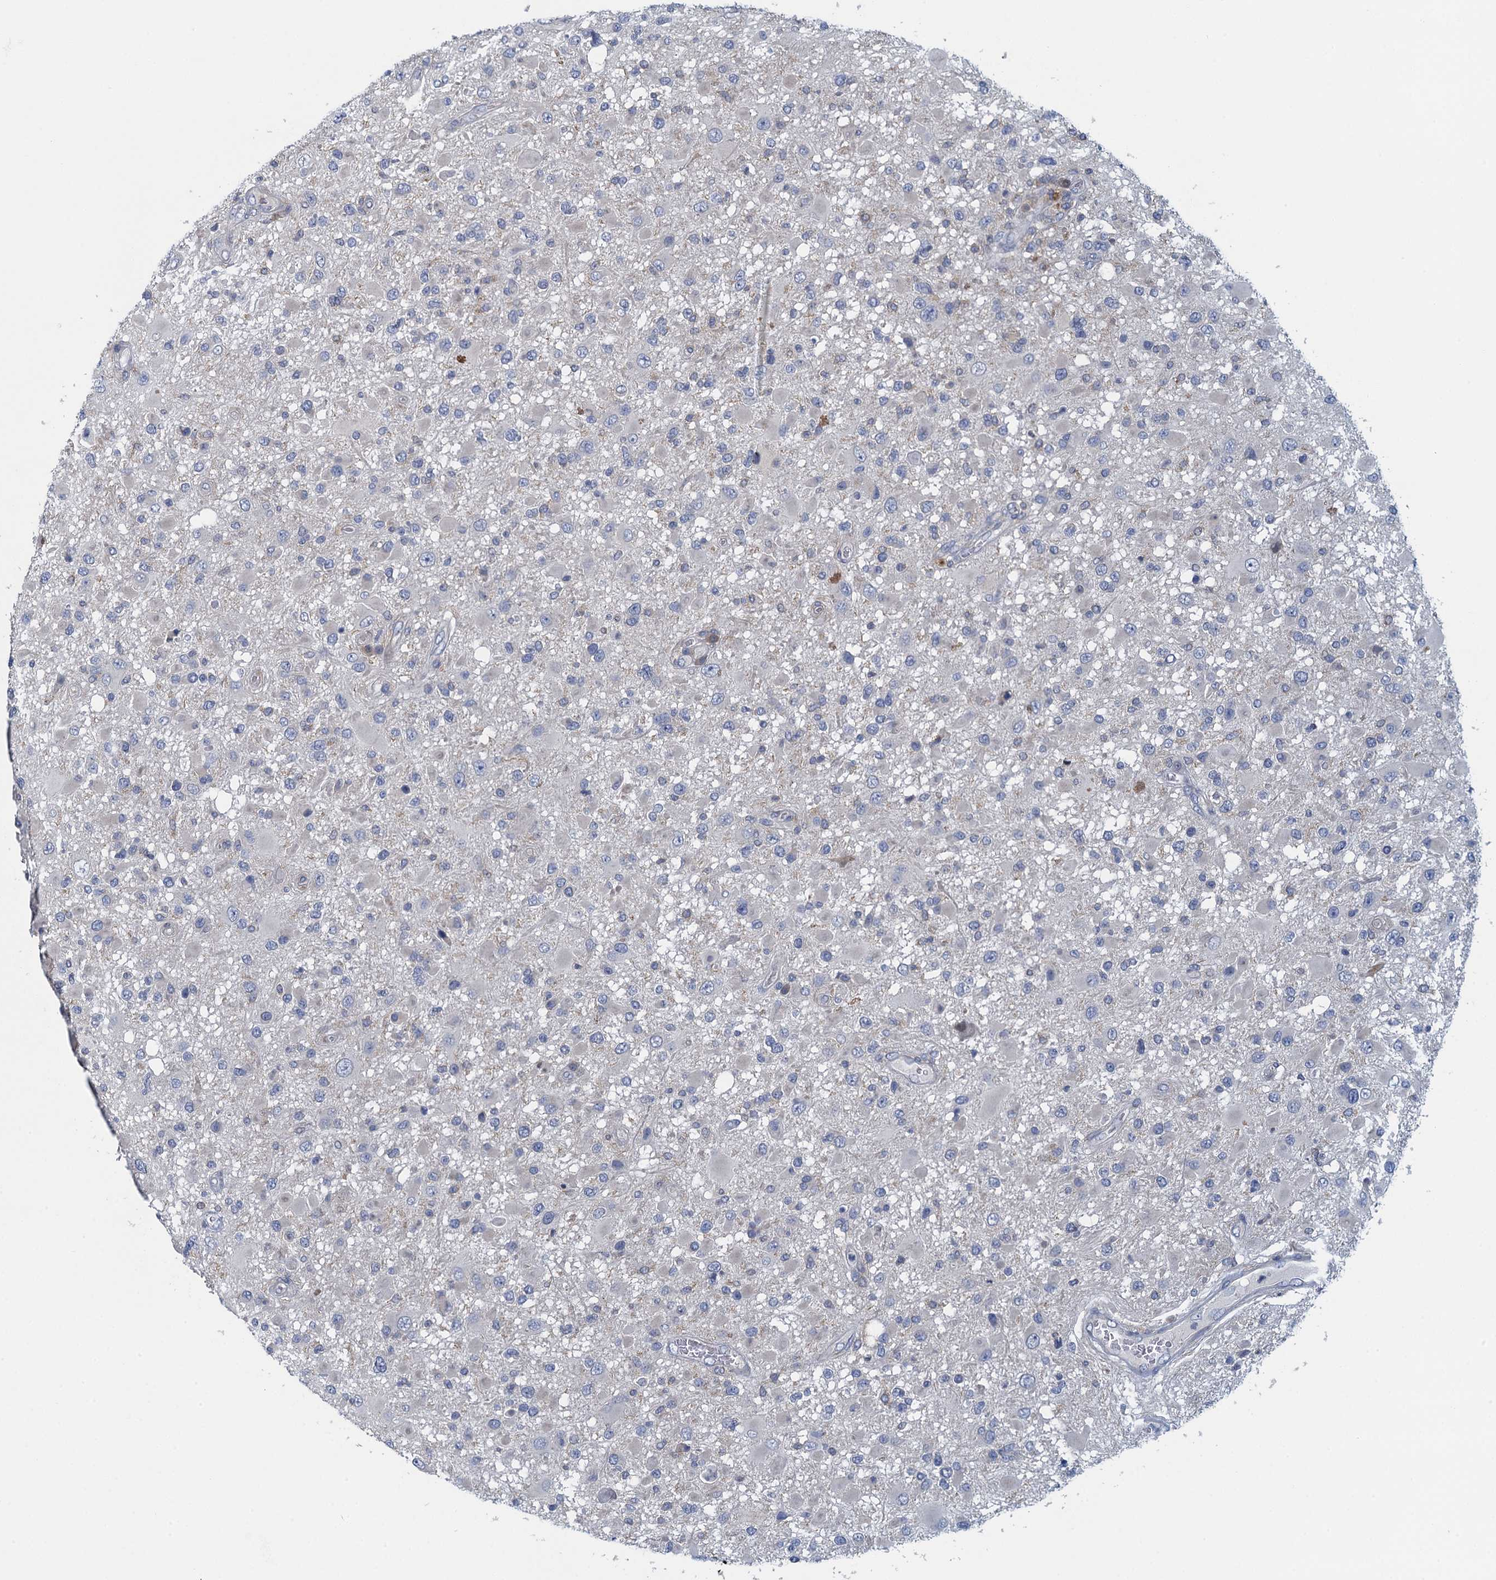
{"staining": {"intensity": "negative", "quantity": "none", "location": "none"}, "tissue": "glioma", "cell_type": "Tumor cells", "image_type": "cancer", "snomed": [{"axis": "morphology", "description": "Glioma, malignant, High grade"}, {"axis": "topography", "description": "Brain"}], "caption": "This histopathology image is of malignant glioma (high-grade) stained with immunohistochemistry (IHC) to label a protein in brown with the nuclei are counter-stained blue. There is no expression in tumor cells.", "gene": "NCKAP1L", "patient": {"sex": "male", "age": 53}}